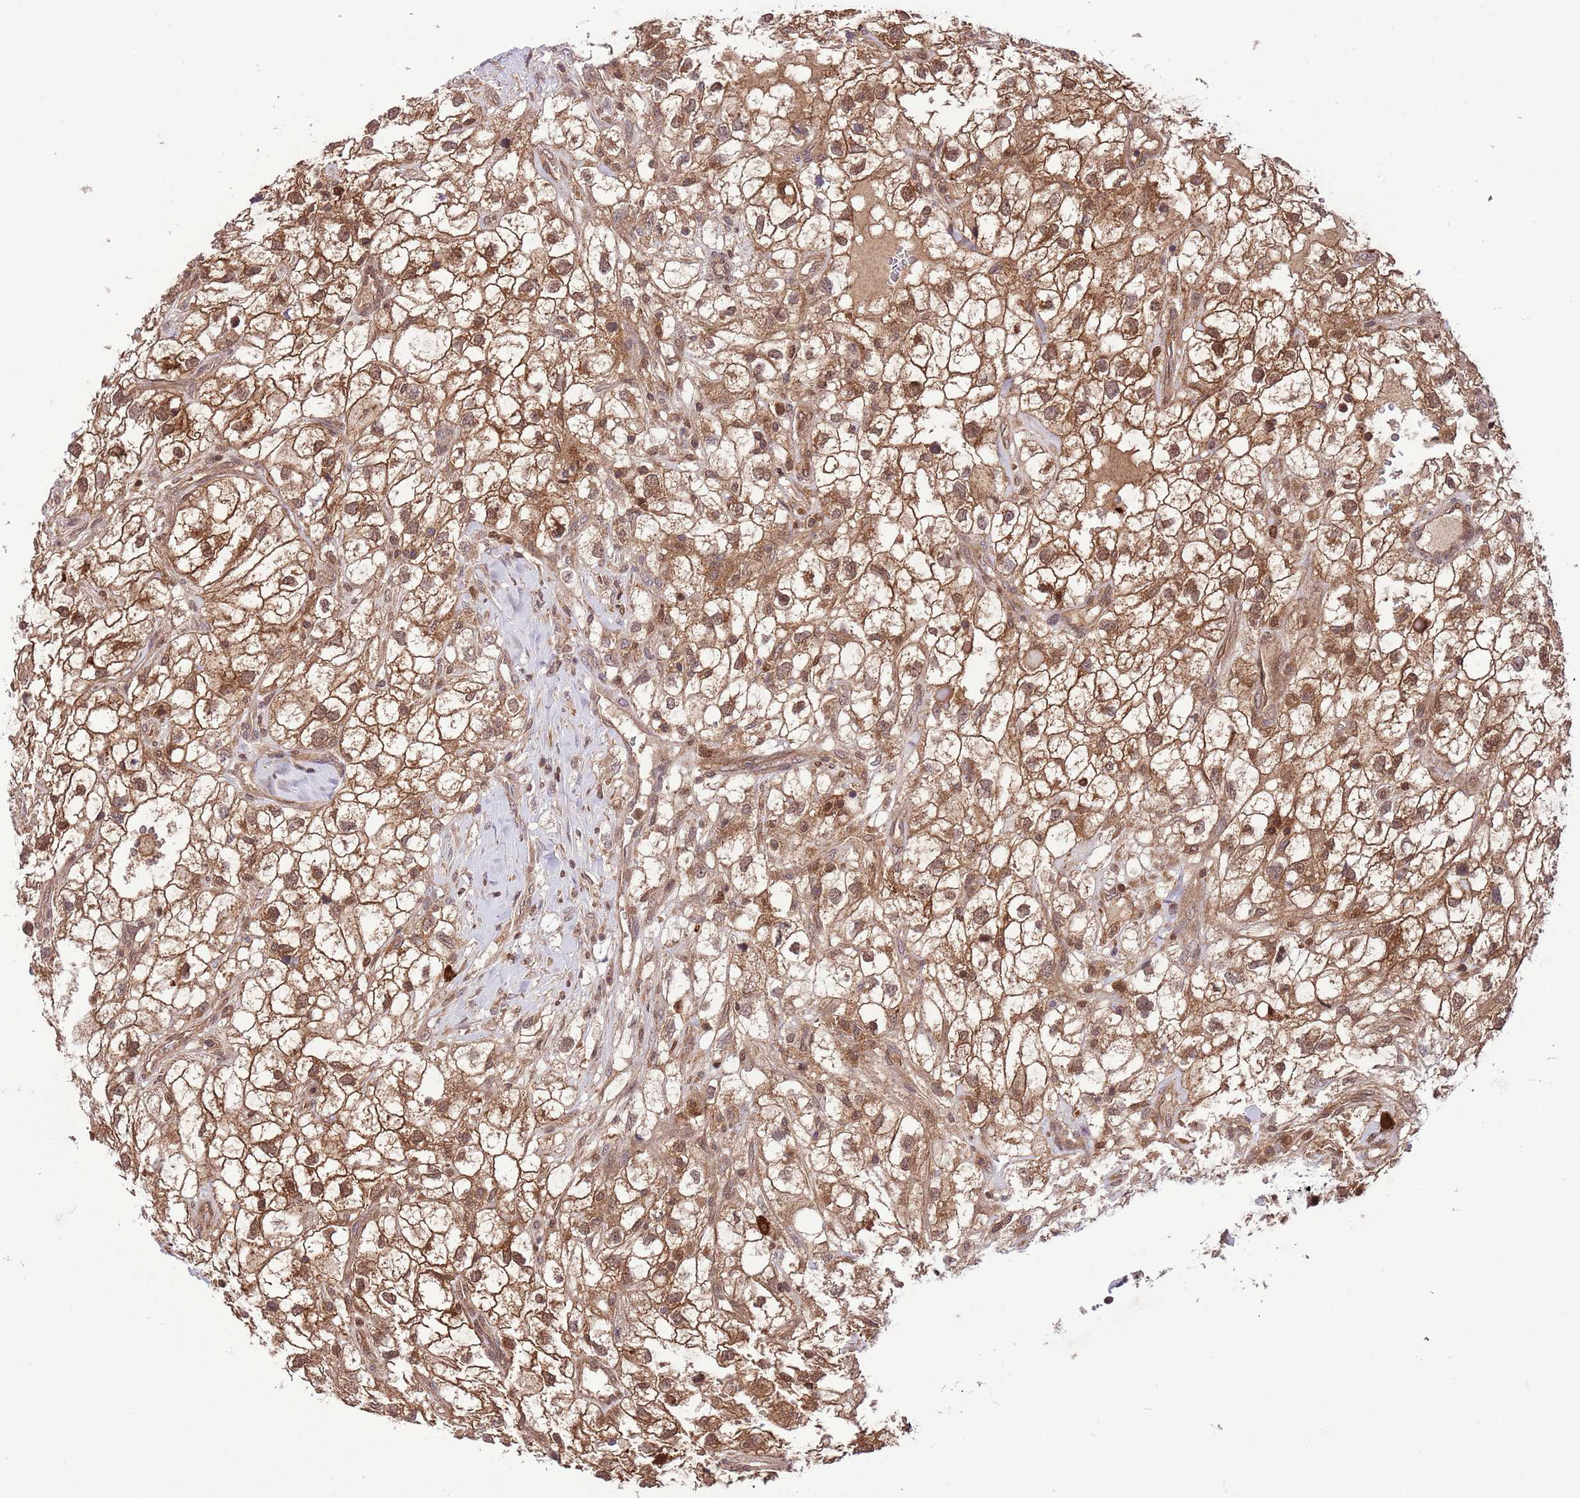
{"staining": {"intensity": "moderate", "quantity": ">75%", "location": "cytoplasmic/membranous,nuclear"}, "tissue": "renal cancer", "cell_type": "Tumor cells", "image_type": "cancer", "snomed": [{"axis": "morphology", "description": "Adenocarcinoma, NOS"}, {"axis": "topography", "description": "Kidney"}], "caption": "Protein staining reveals moderate cytoplasmic/membranous and nuclear expression in approximately >75% of tumor cells in renal cancer. The protein of interest is stained brown, and the nuclei are stained in blue (DAB (3,3'-diaminobenzidine) IHC with brightfield microscopy, high magnification).", "gene": "HDHD2", "patient": {"sex": "male", "age": 59}}